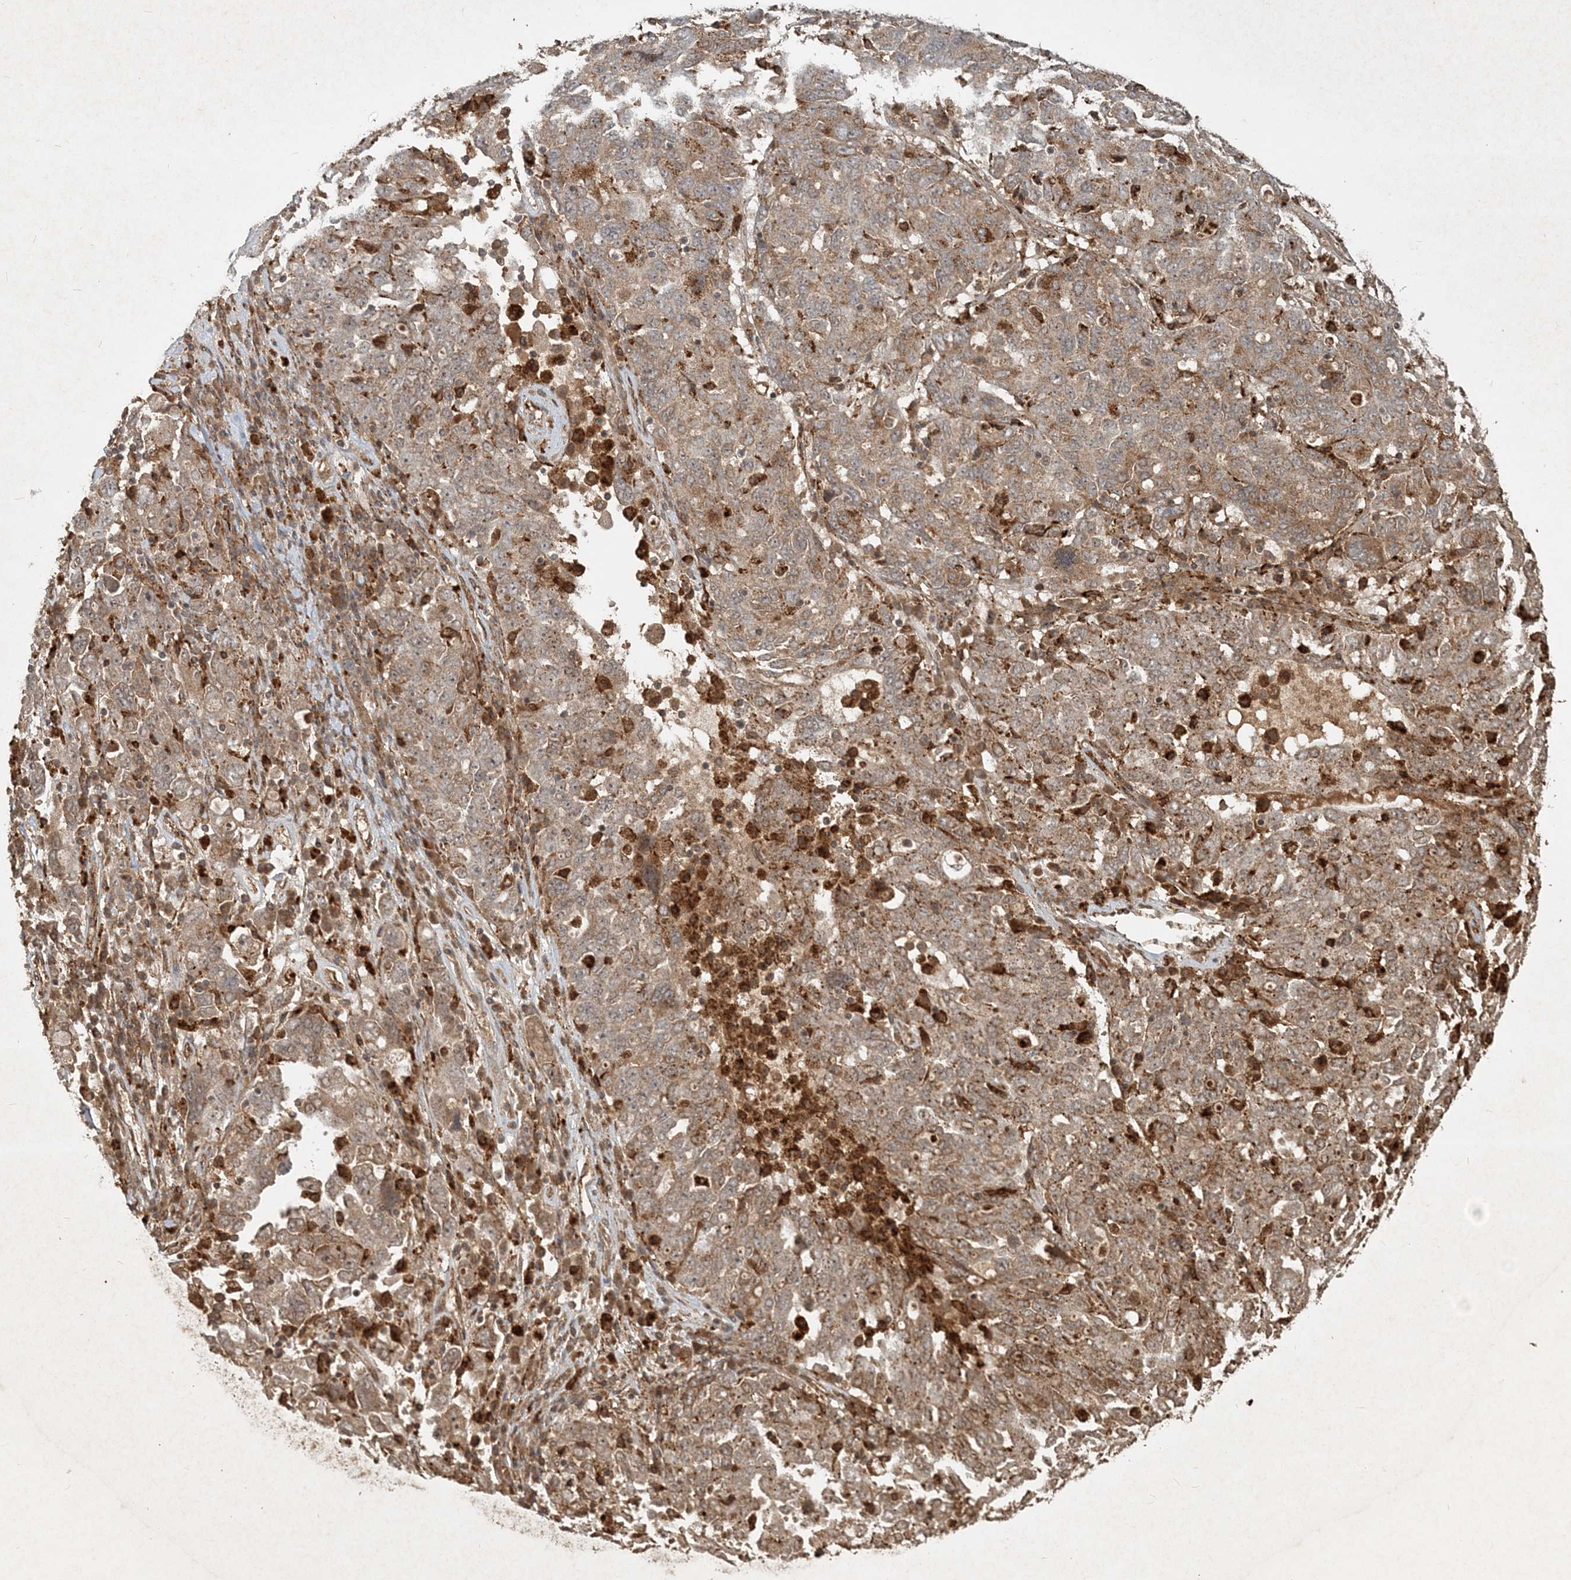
{"staining": {"intensity": "moderate", "quantity": ">75%", "location": "cytoplasmic/membranous"}, "tissue": "ovarian cancer", "cell_type": "Tumor cells", "image_type": "cancer", "snomed": [{"axis": "morphology", "description": "Carcinoma, endometroid"}, {"axis": "topography", "description": "Ovary"}], "caption": "An image showing moderate cytoplasmic/membranous expression in about >75% of tumor cells in ovarian cancer (endometroid carcinoma), as visualized by brown immunohistochemical staining.", "gene": "NARS1", "patient": {"sex": "female", "age": 62}}